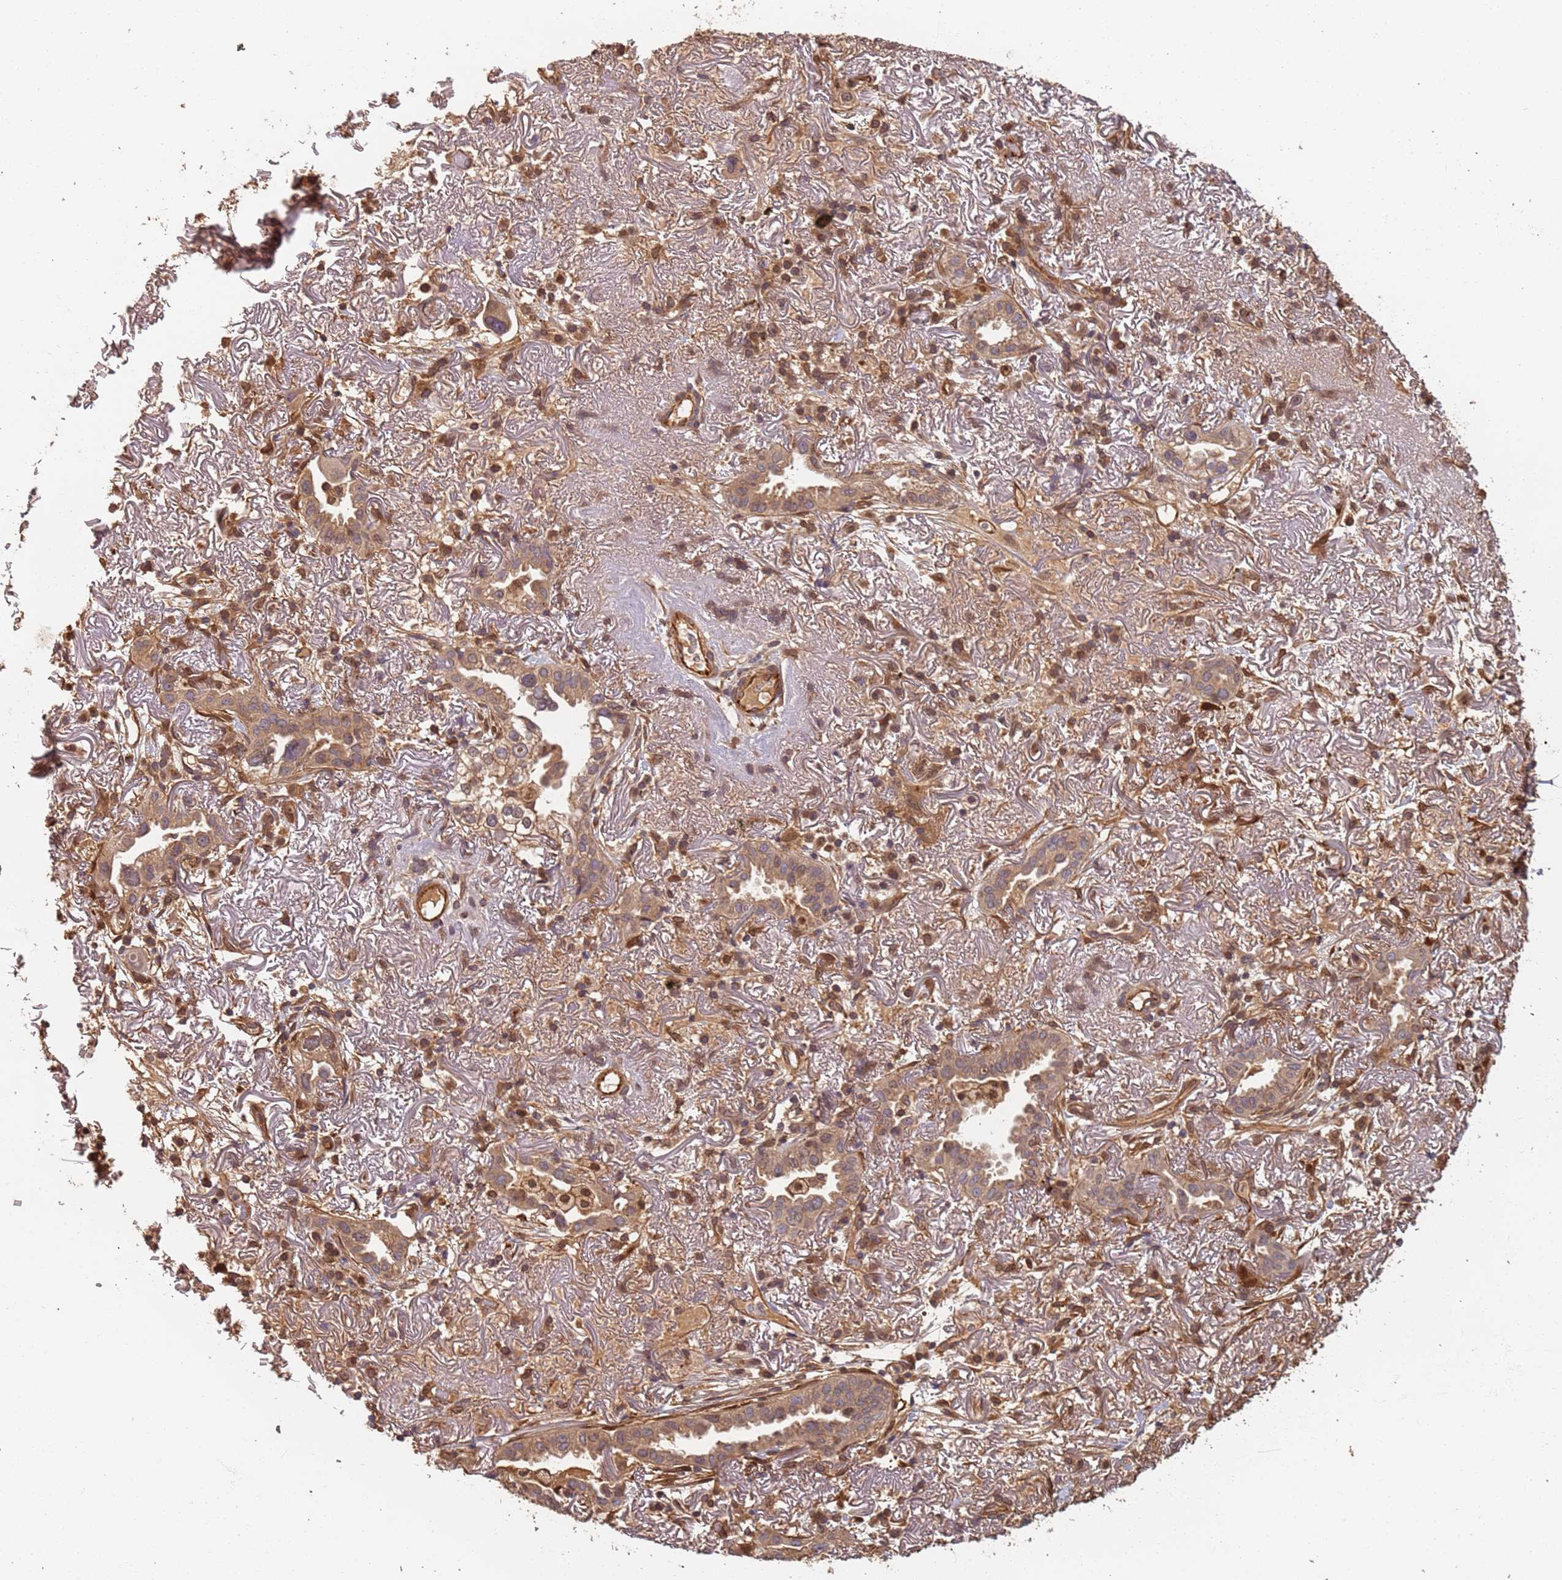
{"staining": {"intensity": "weak", "quantity": ">75%", "location": "cytoplasmic/membranous,nuclear"}, "tissue": "lung cancer", "cell_type": "Tumor cells", "image_type": "cancer", "snomed": [{"axis": "morphology", "description": "Adenocarcinoma, NOS"}, {"axis": "topography", "description": "Lung"}], "caption": "The photomicrograph reveals a brown stain indicating the presence of a protein in the cytoplasmic/membranous and nuclear of tumor cells in lung cancer.", "gene": "SDCCAG8", "patient": {"sex": "female", "age": 69}}